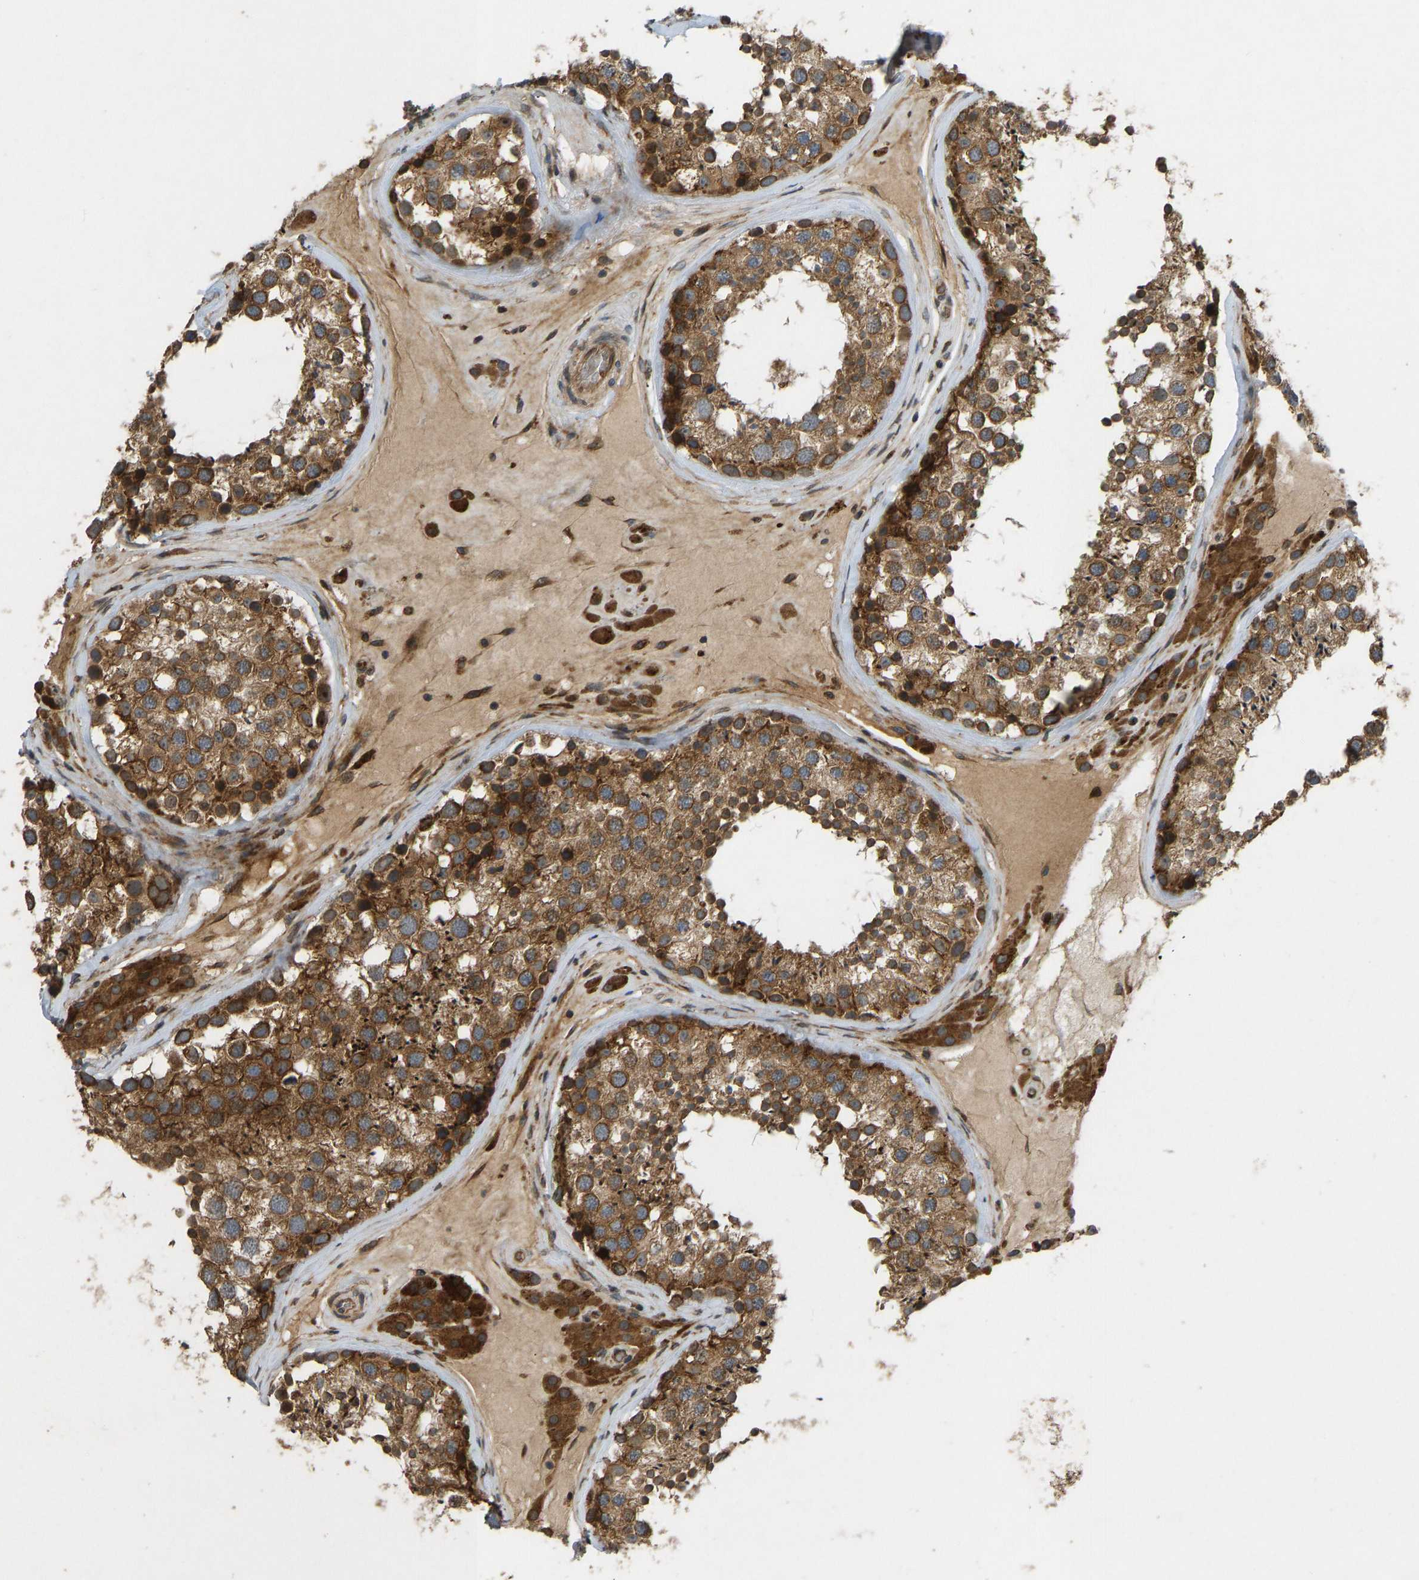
{"staining": {"intensity": "strong", "quantity": ">75%", "location": "cytoplasmic/membranous"}, "tissue": "testis", "cell_type": "Cells in seminiferous ducts", "image_type": "normal", "snomed": [{"axis": "morphology", "description": "Normal tissue, NOS"}, {"axis": "topography", "description": "Testis"}], "caption": "Unremarkable testis shows strong cytoplasmic/membranous expression in approximately >75% of cells in seminiferous ducts Nuclei are stained in blue..", "gene": "RPN2", "patient": {"sex": "male", "age": 46}}